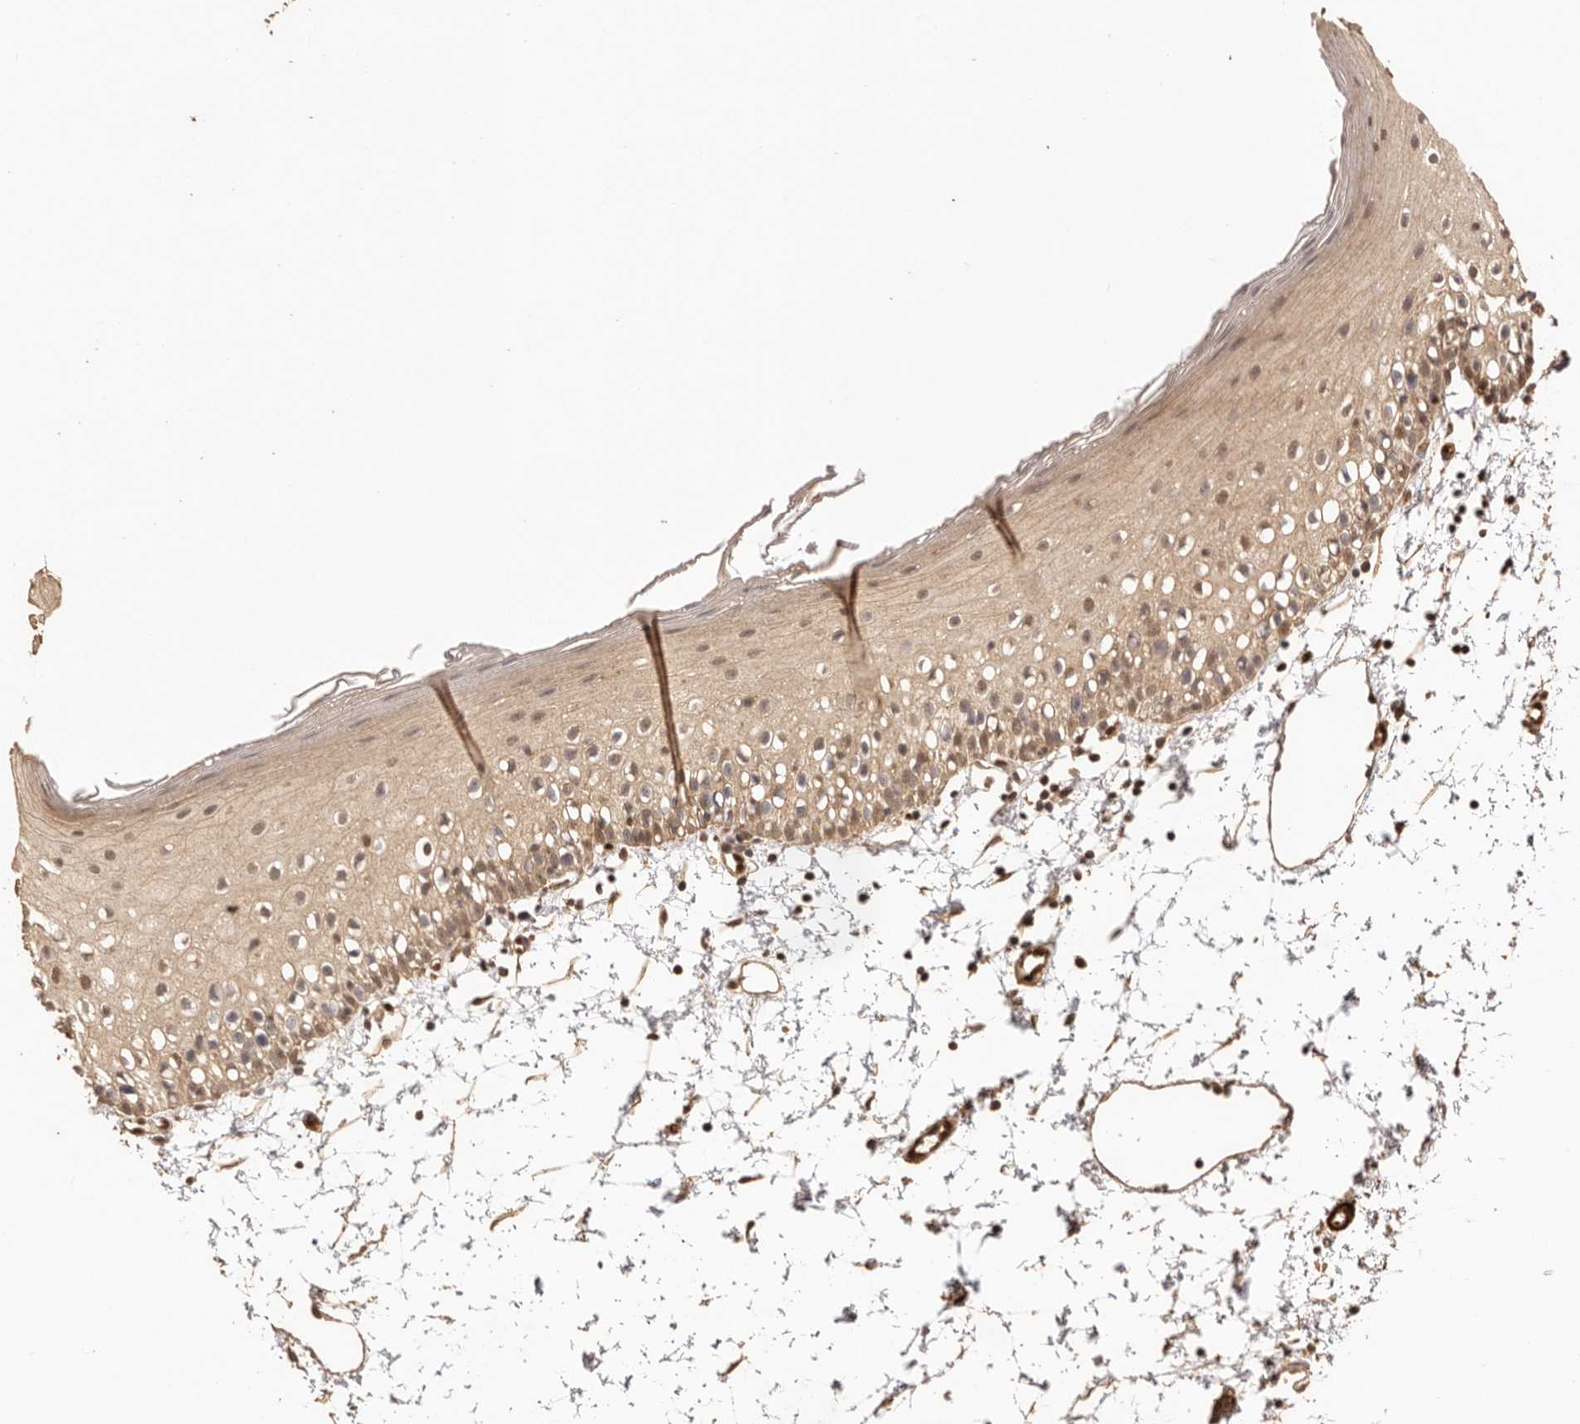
{"staining": {"intensity": "moderate", "quantity": ">75%", "location": "cytoplasmic/membranous,nuclear"}, "tissue": "oral mucosa", "cell_type": "Squamous epithelial cells", "image_type": "normal", "snomed": [{"axis": "morphology", "description": "Normal tissue, NOS"}, {"axis": "topography", "description": "Oral tissue"}], "caption": "Oral mucosa stained with a brown dye shows moderate cytoplasmic/membranous,nuclear positive staining in approximately >75% of squamous epithelial cells.", "gene": "UBR2", "patient": {"sex": "male", "age": 28}}